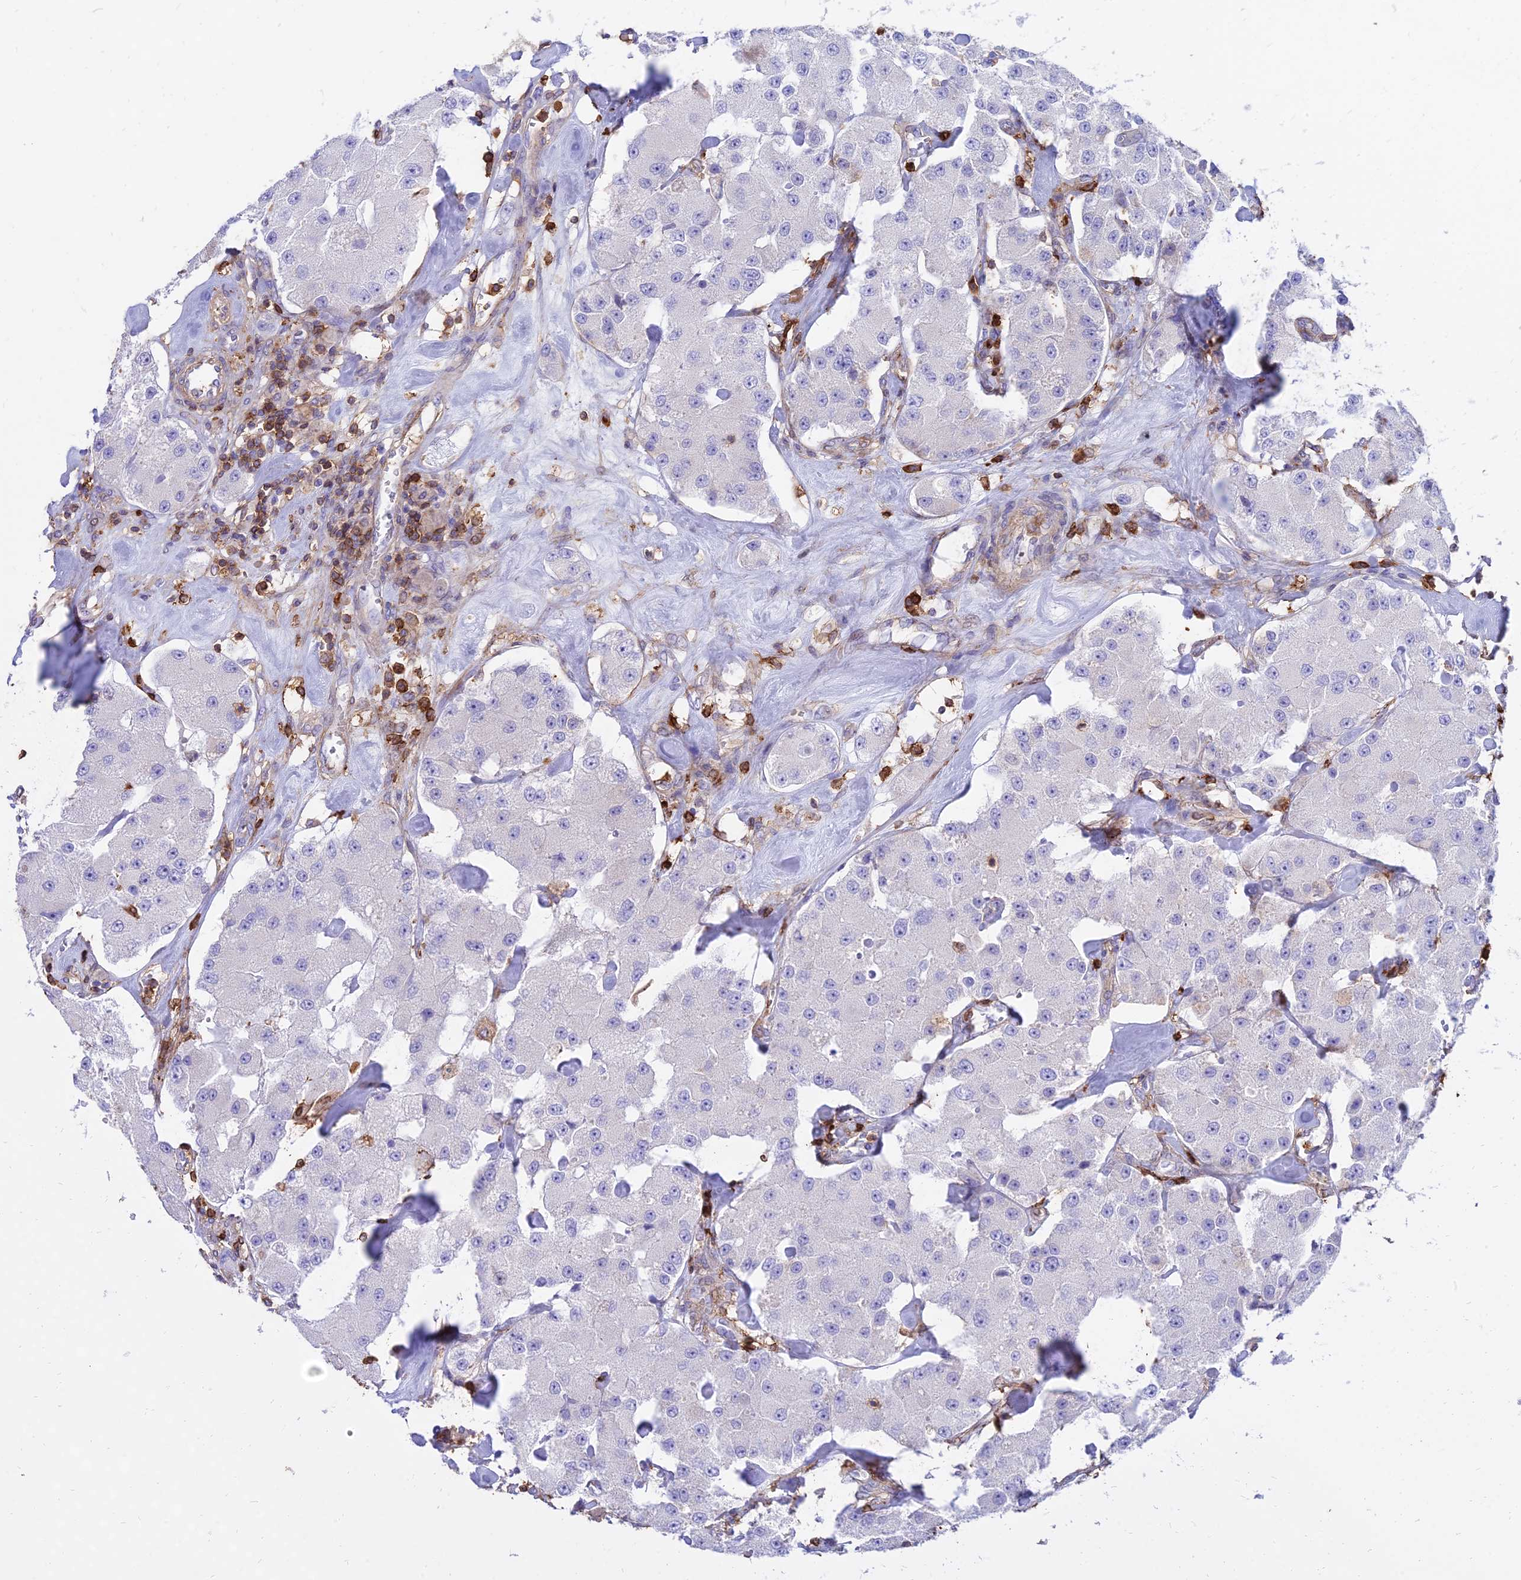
{"staining": {"intensity": "moderate", "quantity": "<25%", "location": "cytoplasmic/membranous"}, "tissue": "carcinoid", "cell_type": "Tumor cells", "image_type": "cancer", "snomed": [{"axis": "morphology", "description": "Carcinoid, malignant, NOS"}, {"axis": "topography", "description": "Pancreas"}], "caption": "Malignant carcinoid stained with DAB immunohistochemistry exhibits low levels of moderate cytoplasmic/membranous positivity in approximately <25% of tumor cells.", "gene": "SREK1IP1", "patient": {"sex": "male", "age": 41}}